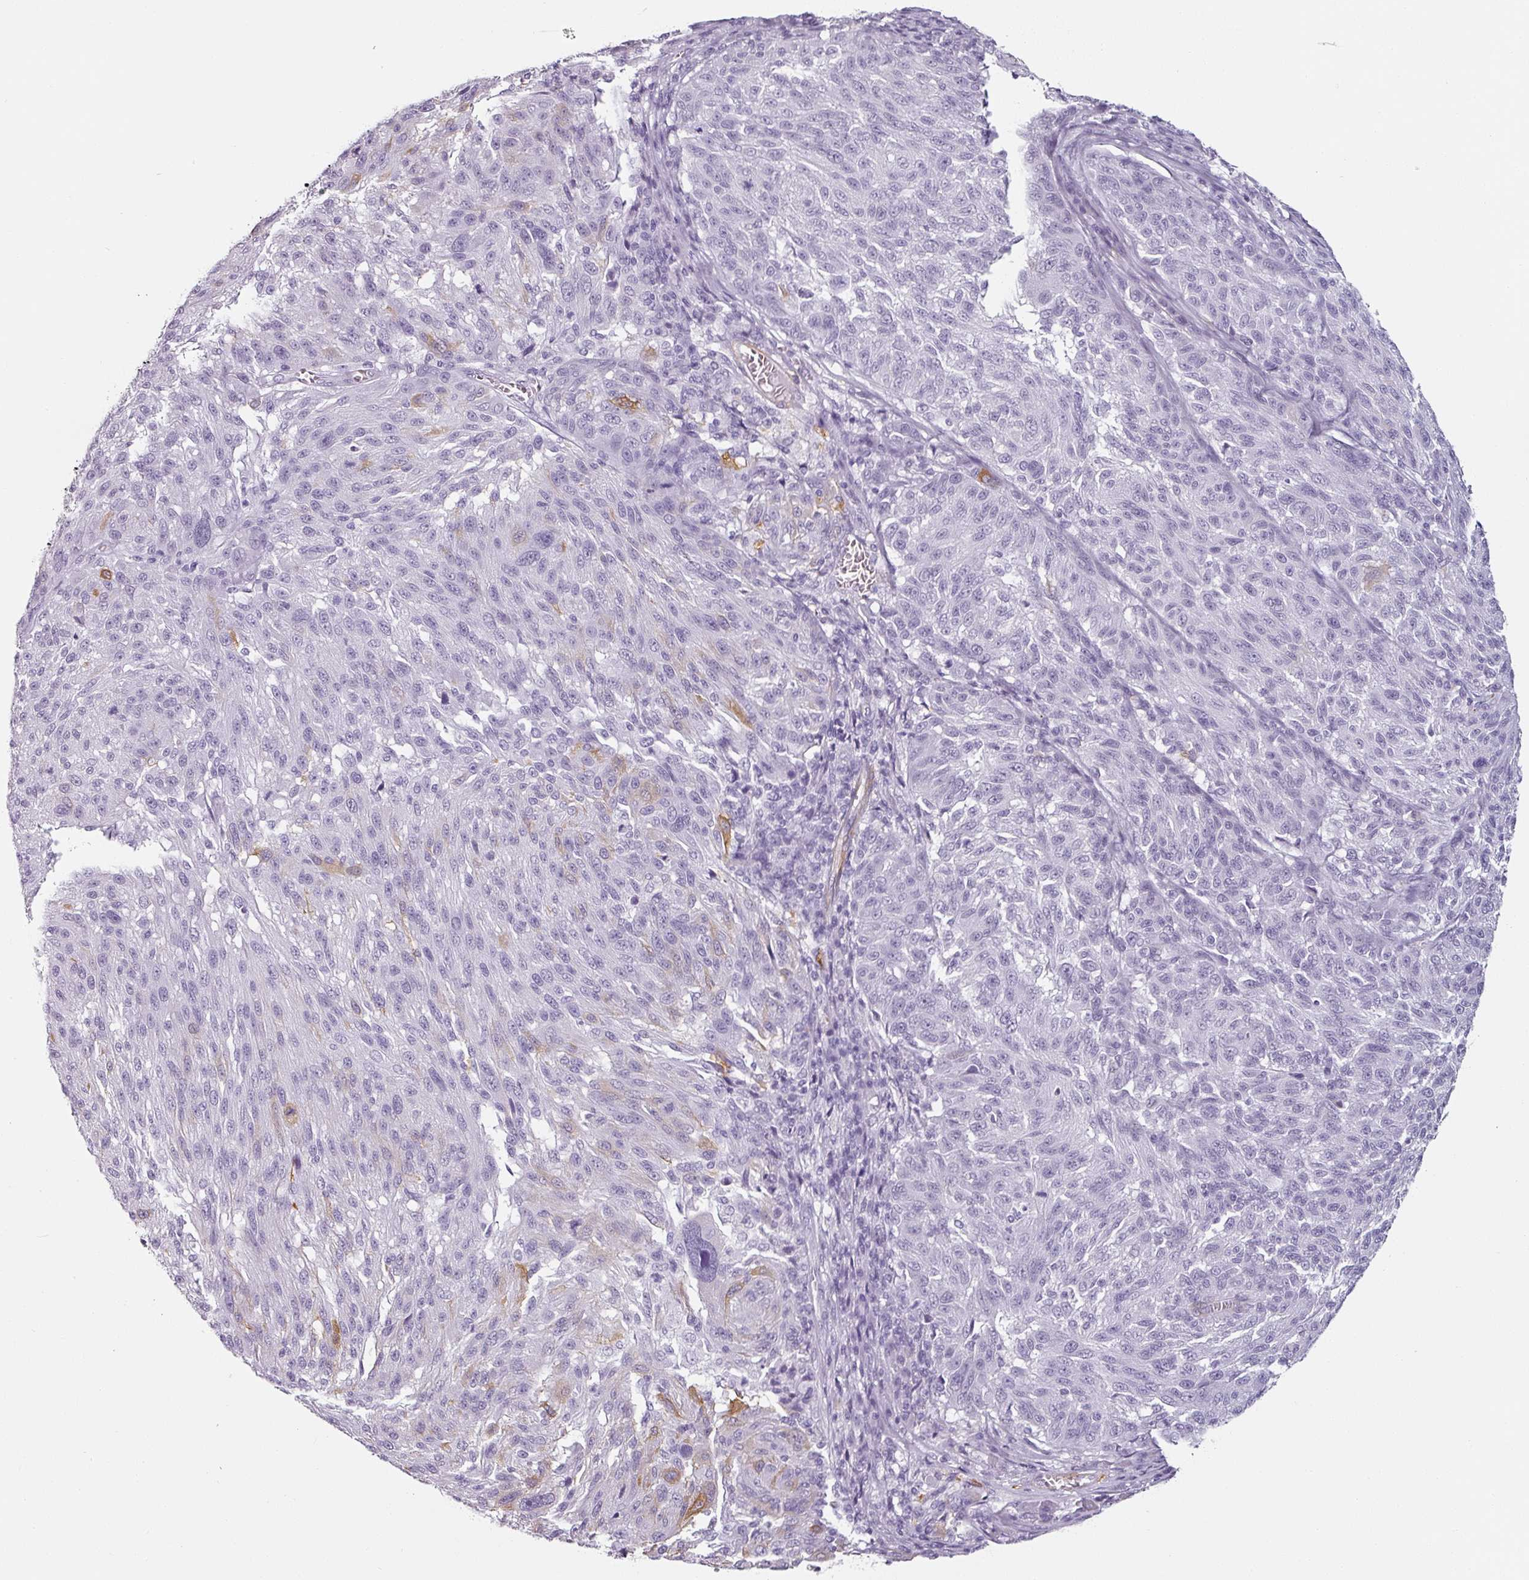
{"staining": {"intensity": "negative", "quantity": "none", "location": "none"}, "tissue": "melanoma", "cell_type": "Tumor cells", "image_type": "cancer", "snomed": [{"axis": "morphology", "description": "Malignant melanoma, NOS"}, {"axis": "topography", "description": "Skin"}], "caption": "An IHC image of malignant melanoma is shown. There is no staining in tumor cells of malignant melanoma. (DAB immunohistochemistry visualized using brightfield microscopy, high magnification).", "gene": "CAP2", "patient": {"sex": "male", "age": 53}}